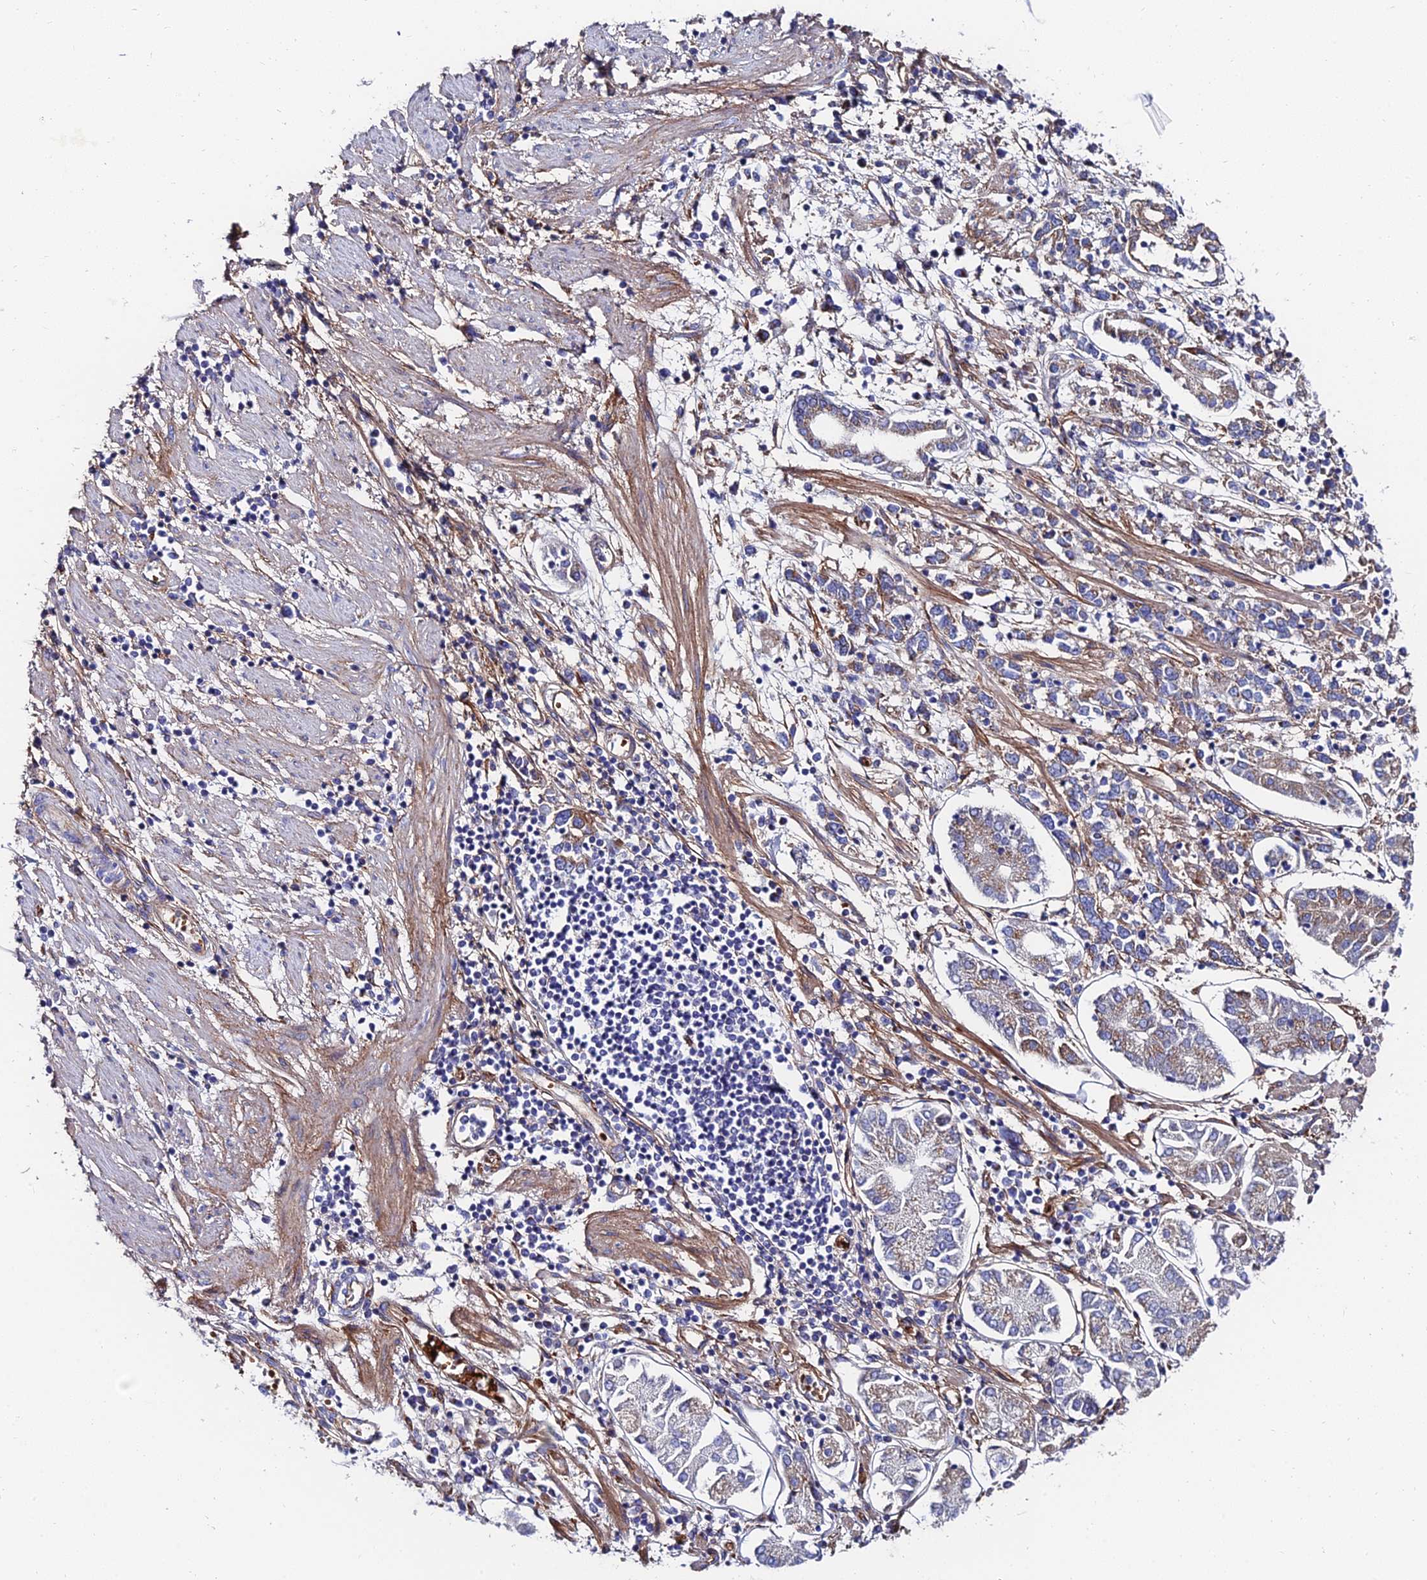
{"staining": {"intensity": "negative", "quantity": "none", "location": "none"}, "tissue": "stomach cancer", "cell_type": "Tumor cells", "image_type": "cancer", "snomed": [{"axis": "morphology", "description": "Adenocarcinoma, NOS"}, {"axis": "topography", "description": "Stomach"}], "caption": "Adenocarcinoma (stomach) stained for a protein using immunohistochemistry displays no expression tumor cells.", "gene": "ADGRF3", "patient": {"sex": "female", "age": 76}}